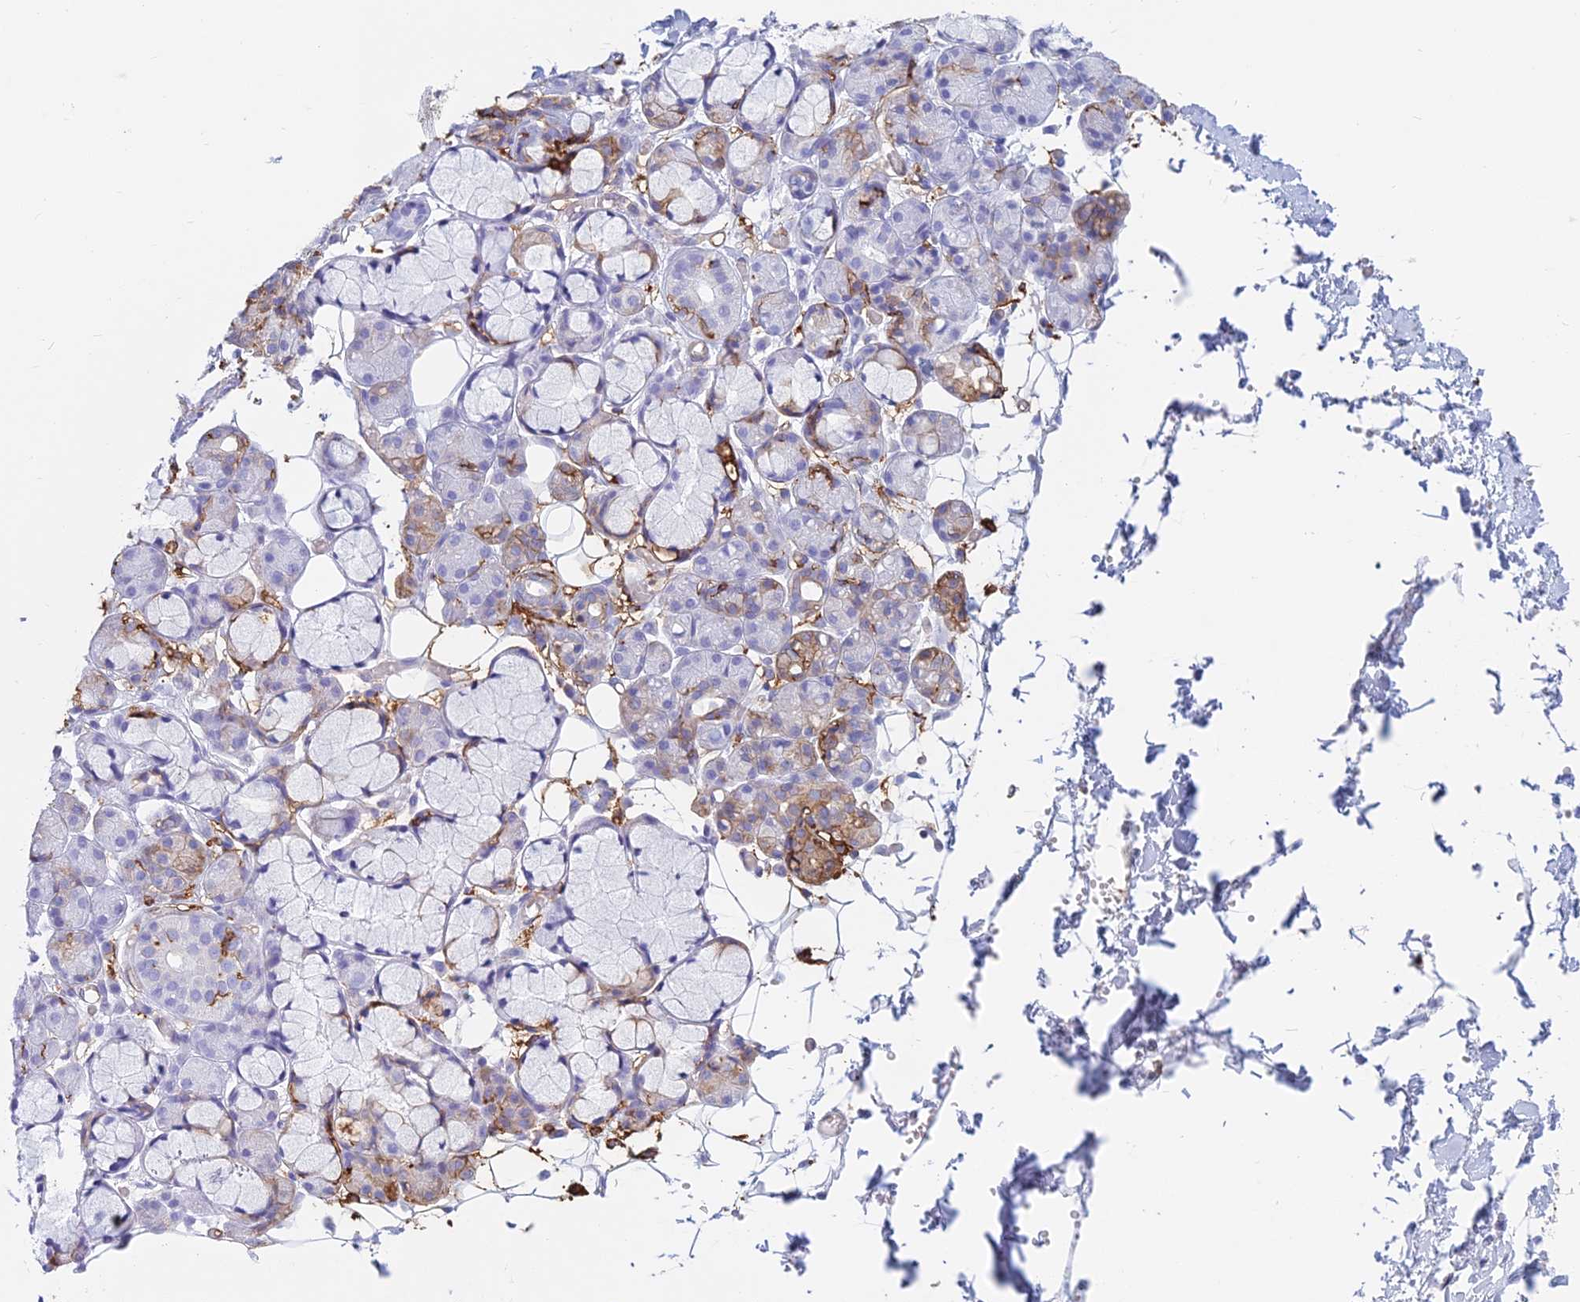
{"staining": {"intensity": "moderate", "quantity": "<25%", "location": "cytoplasmic/membranous"}, "tissue": "salivary gland", "cell_type": "Glandular cells", "image_type": "normal", "snomed": [{"axis": "morphology", "description": "Normal tissue, NOS"}, {"axis": "topography", "description": "Salivary gland"}], "caption": "Glandular cells reveal low levels of moderate cytoplasmic/membranous positivity in about <25% of cells in benign human salivary gland.", "gene": "HLA", "patient": {"sex": "male", "age": 63}}